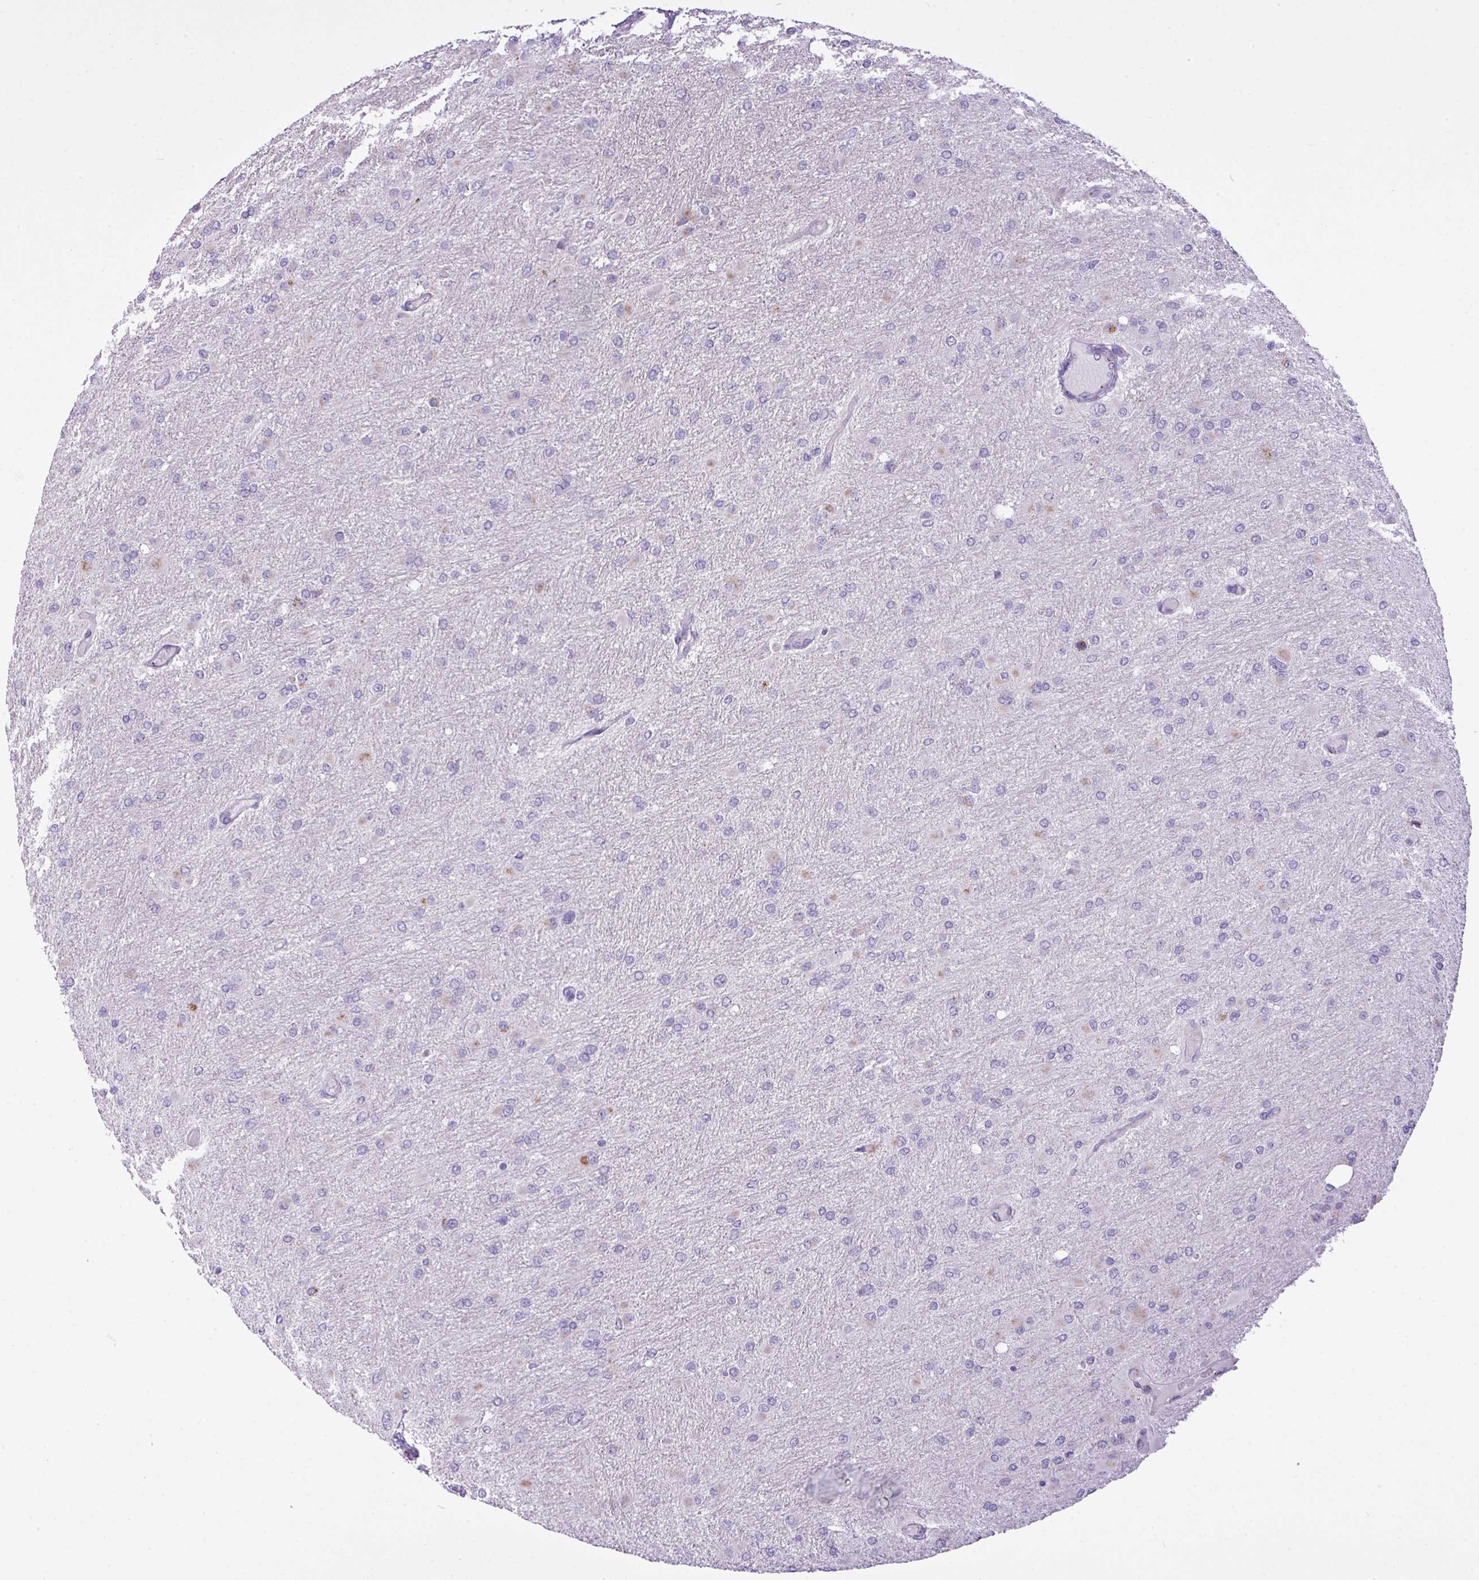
{"staining": {"intensity": "negative", "quantity": "none", "location": "none"}, "tissue": "glioma", "cell_type": "Tumor cells", "image_type": "cancer", "snomed": [{"axis": "morphology", "description": "Glioma, malignant, High grade"}, {"axis": "topography", "description": "Cerebral cortex"}], "caption": "Immunohistochemical staining of human glioma reveals no significant expression in tumor cells. Nuclei are stained in blue.", "gene": "FAM43A", "patient": {"sex": "female", "age": 36}}